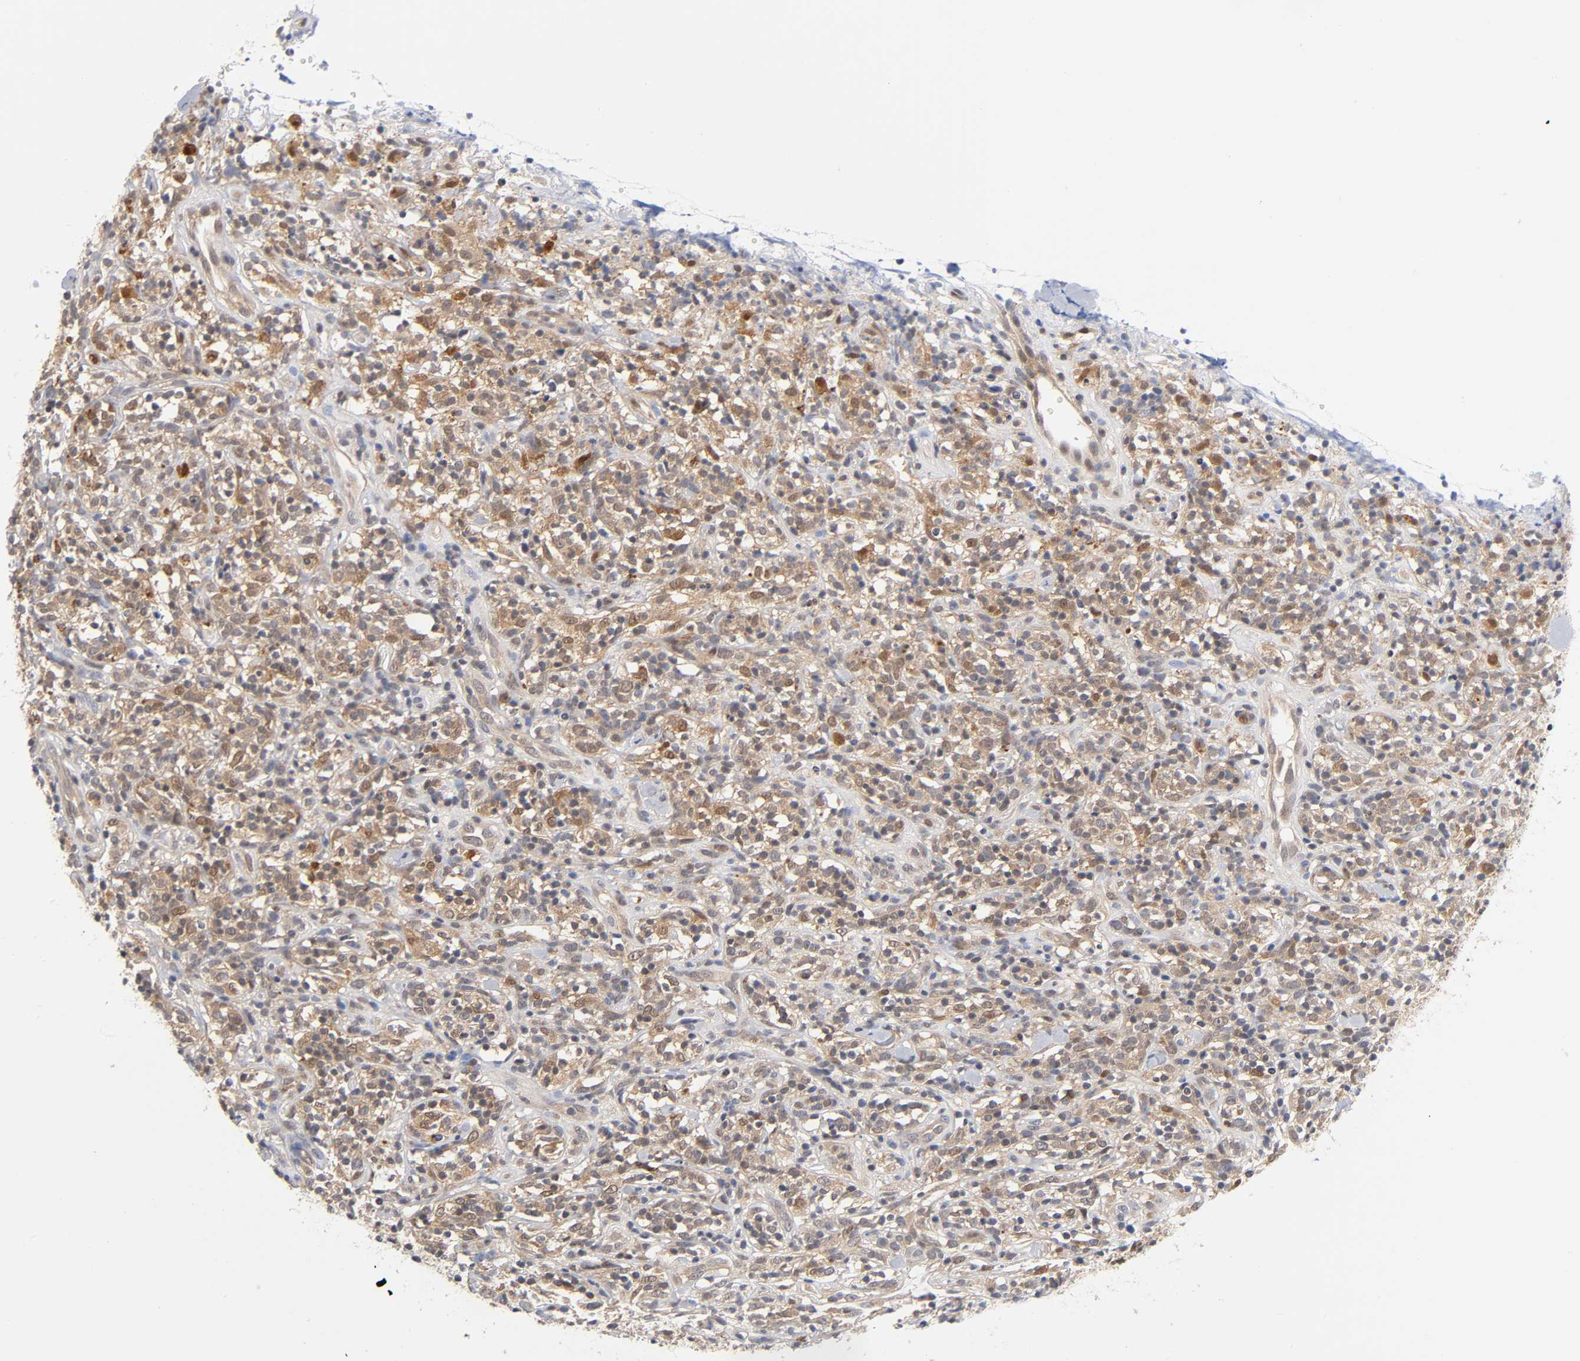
{"staining": {"intensity": "moderate", "quantity": ">75%", "location": "cytoplasmic/membranous"}, "tissue": "lymphoma", "cell_type": "Tumor cells", "image_type": "cancer", "snomed": [{"axis": "morphology", "description": "Malignant lymphoma, non-Hodgkin's type, High grade"}, {"axis": "topography", "description": "Lymph node"}], "caption": "Tumor cells reveal medium levels of moderate cytoplasmic/membranous staining in approximately >75% of cells in high-grade malignant lymphoma, non-Hodgkin's type.", "gene": "DFFB", "patient": {"sex": "female", "age": 73}}